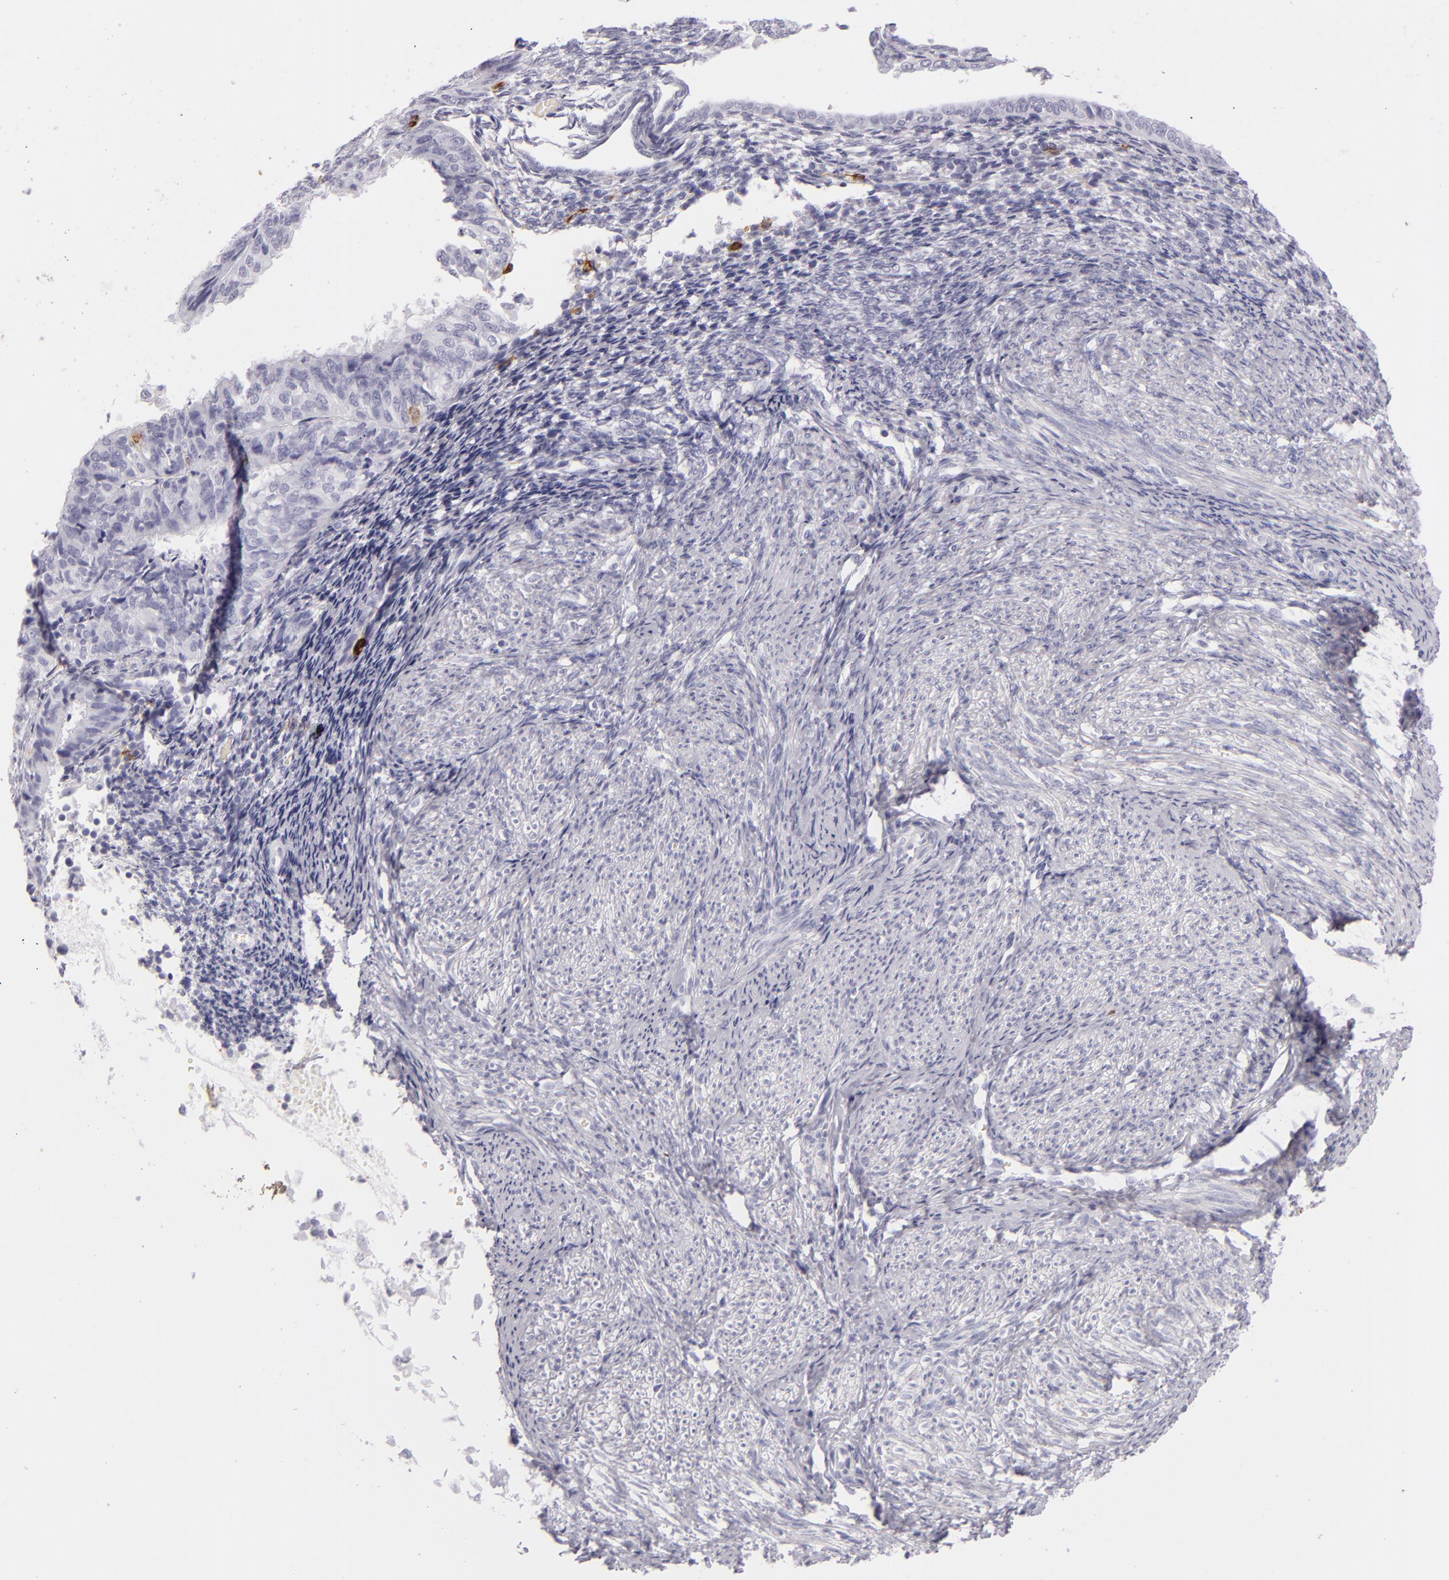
{"staining": {"intensity": "negative", "quantity": "none", "location": "none"}, "tissue": "endometrial cancer", "cell_type": "Tumor cells", "image_type": "cancer", "snomed": [{"axis": "morphology", "description": "Adenocarcinoma, NOS"}, {"axis": "topography", "description": "Endometrium"}], "caption": "Tumor cells show no significant positivity in endometrial cancer.", "gene": "CD207", "patient": {"sex": "female", "age": 55}}